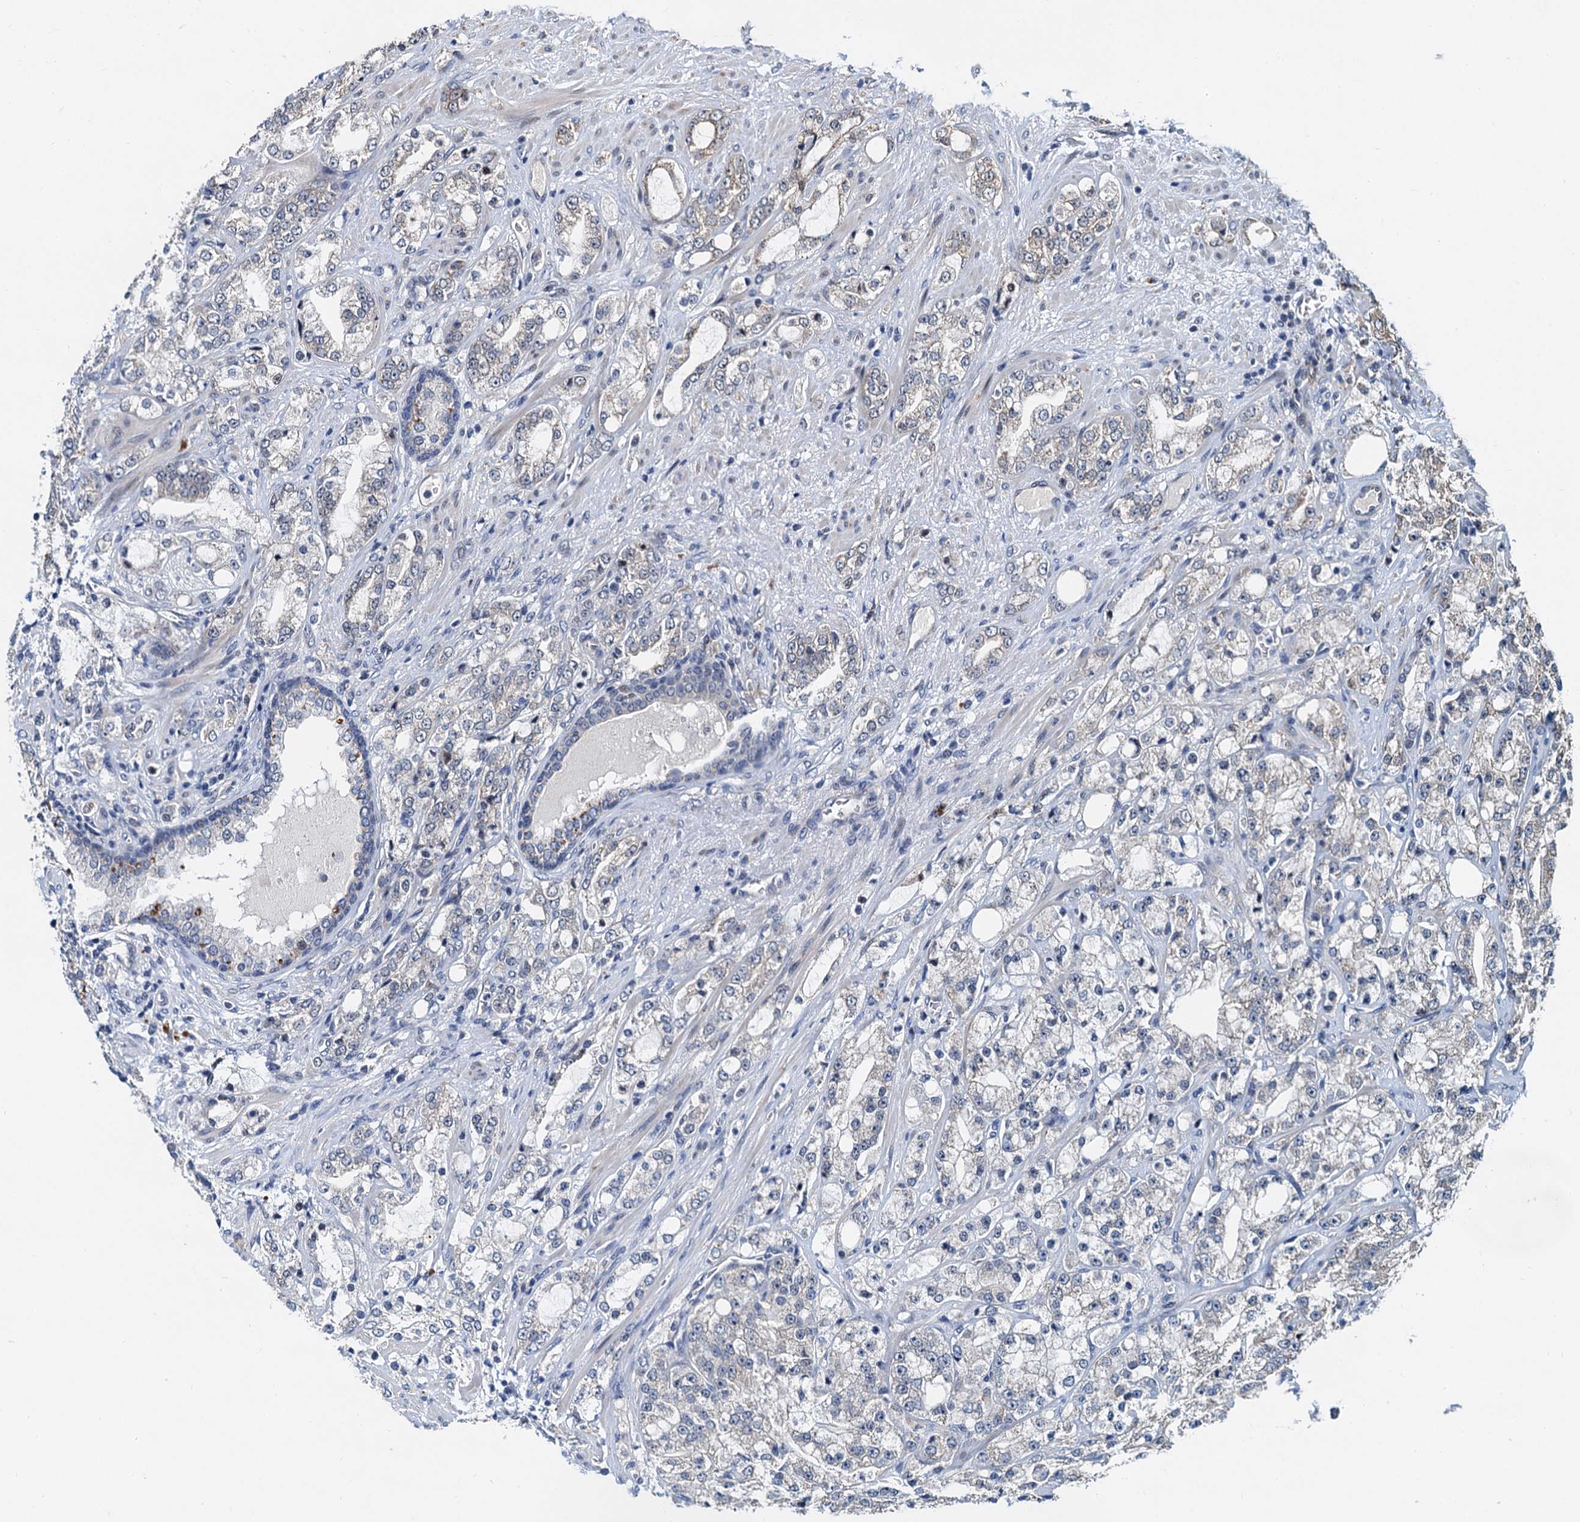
{"staining": {"intensity": "negative", "quantity": "none", "location": "none"}, "tissue": "prostate cancer", "cell_type": "Tumor cells", "image_type": "cancer", "snomed": [{"axis": "morphology", "description": "Adenocarcinoma, High grade"}, {"axis": "topography", "description": "Prostate"}], "caption": "Protein analysis of prostate cancer exhibits no significant expression in tumor cells.", "gene": "DNAJC21", "patient": {"sex": "male", "age": 64}}